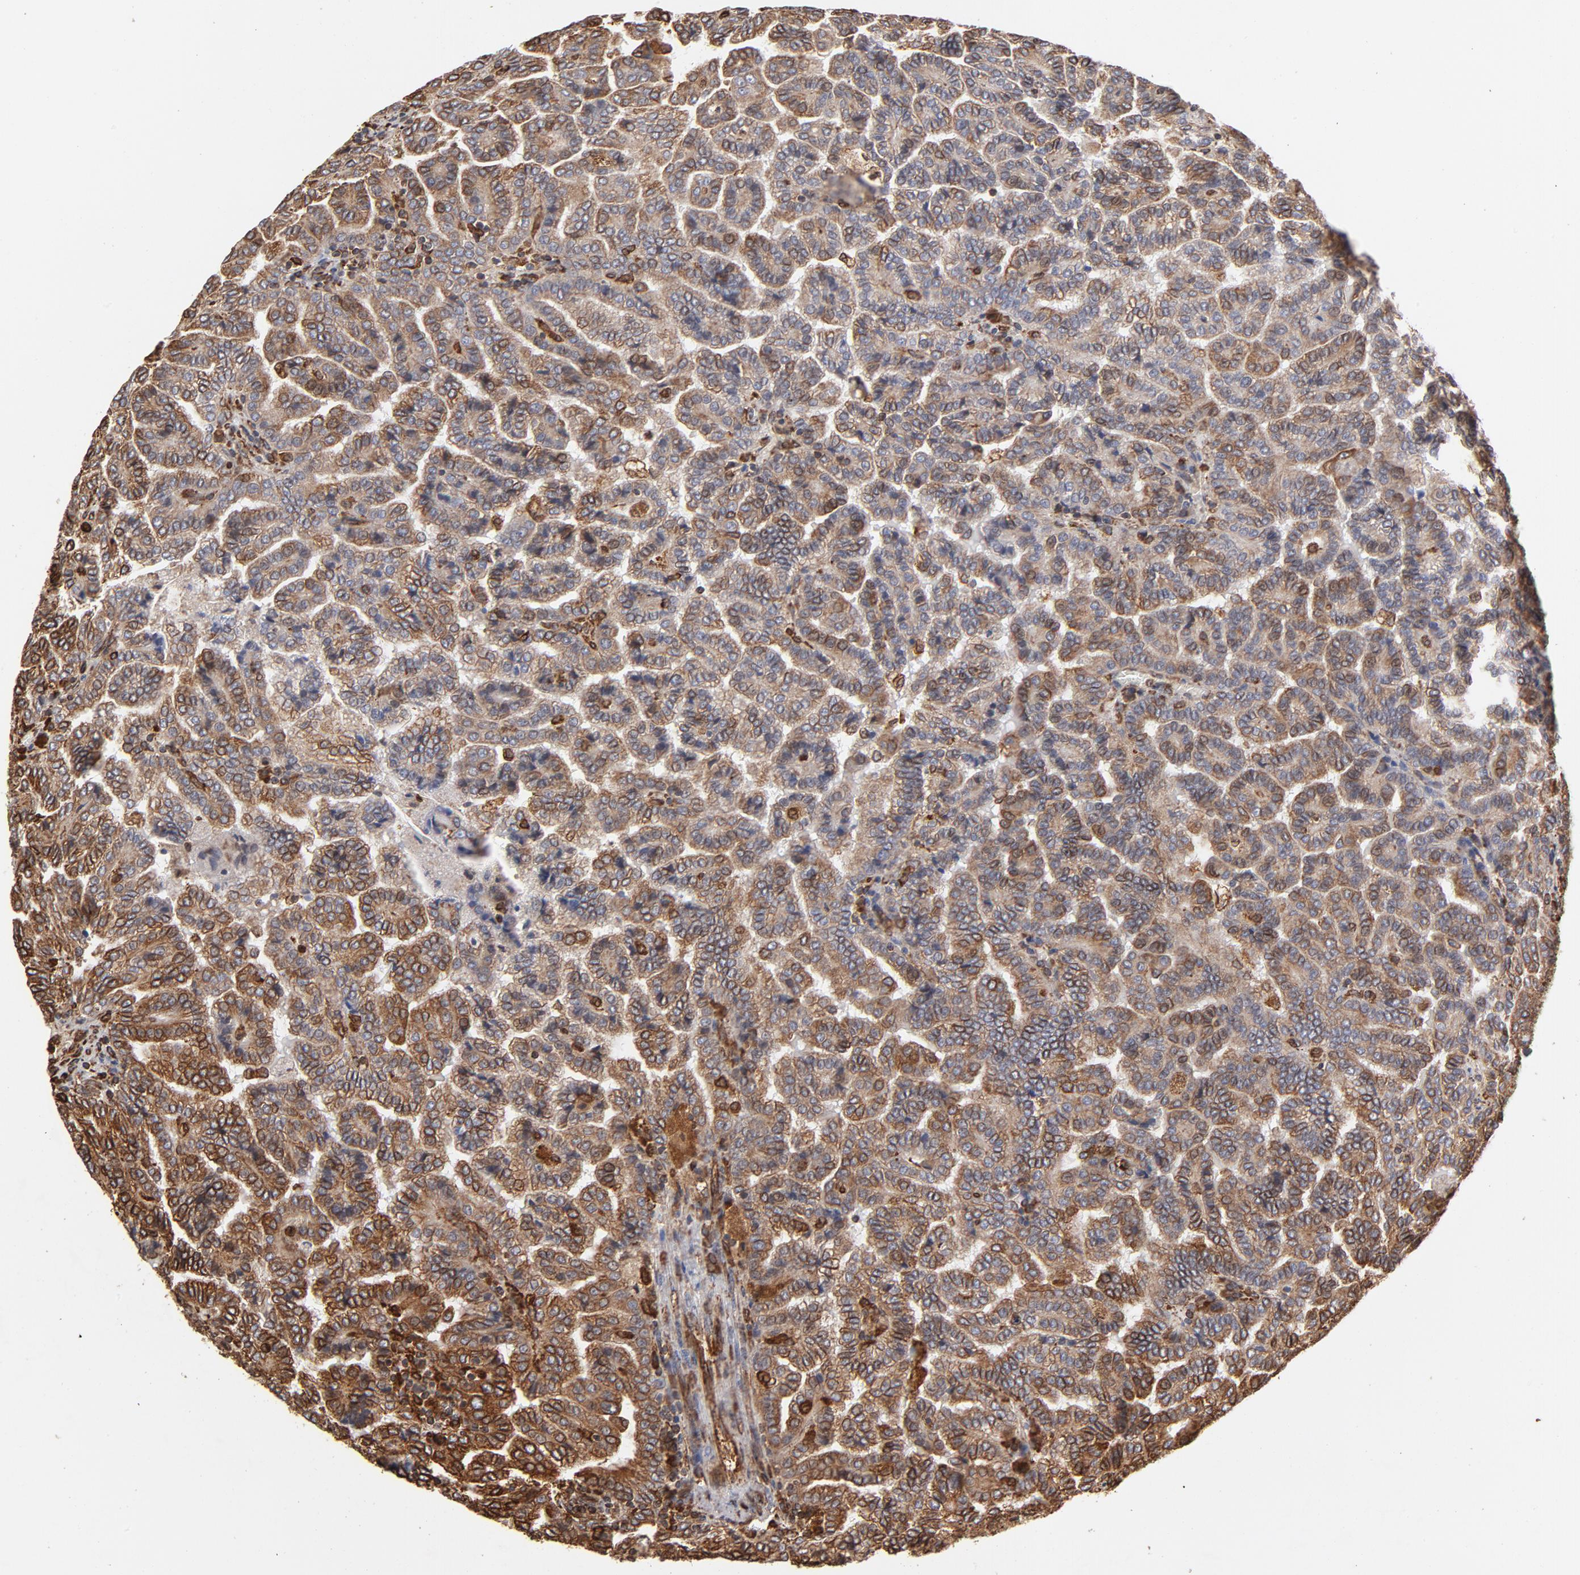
{"staining": {"intensity": "strong", "quantity": ">75%", "location": "cytoplasmic/membranous"}, "tissue": "renal cancer", "cell_type": "Tumor cells", "image_type": "cancer", "snomed": [{"axis": "morphology", "description": "Adenocarcinoma, NOS"}, {"axis": "topography", "description": "Kidney"}], "caption": "Strong cytoplasmic/membranous protein positivity is appreciated in about >75% of tumor cells in adenocarcinoma (renal).", "gene": "CANX", "patient": {"sex": "male", "age": 61}}